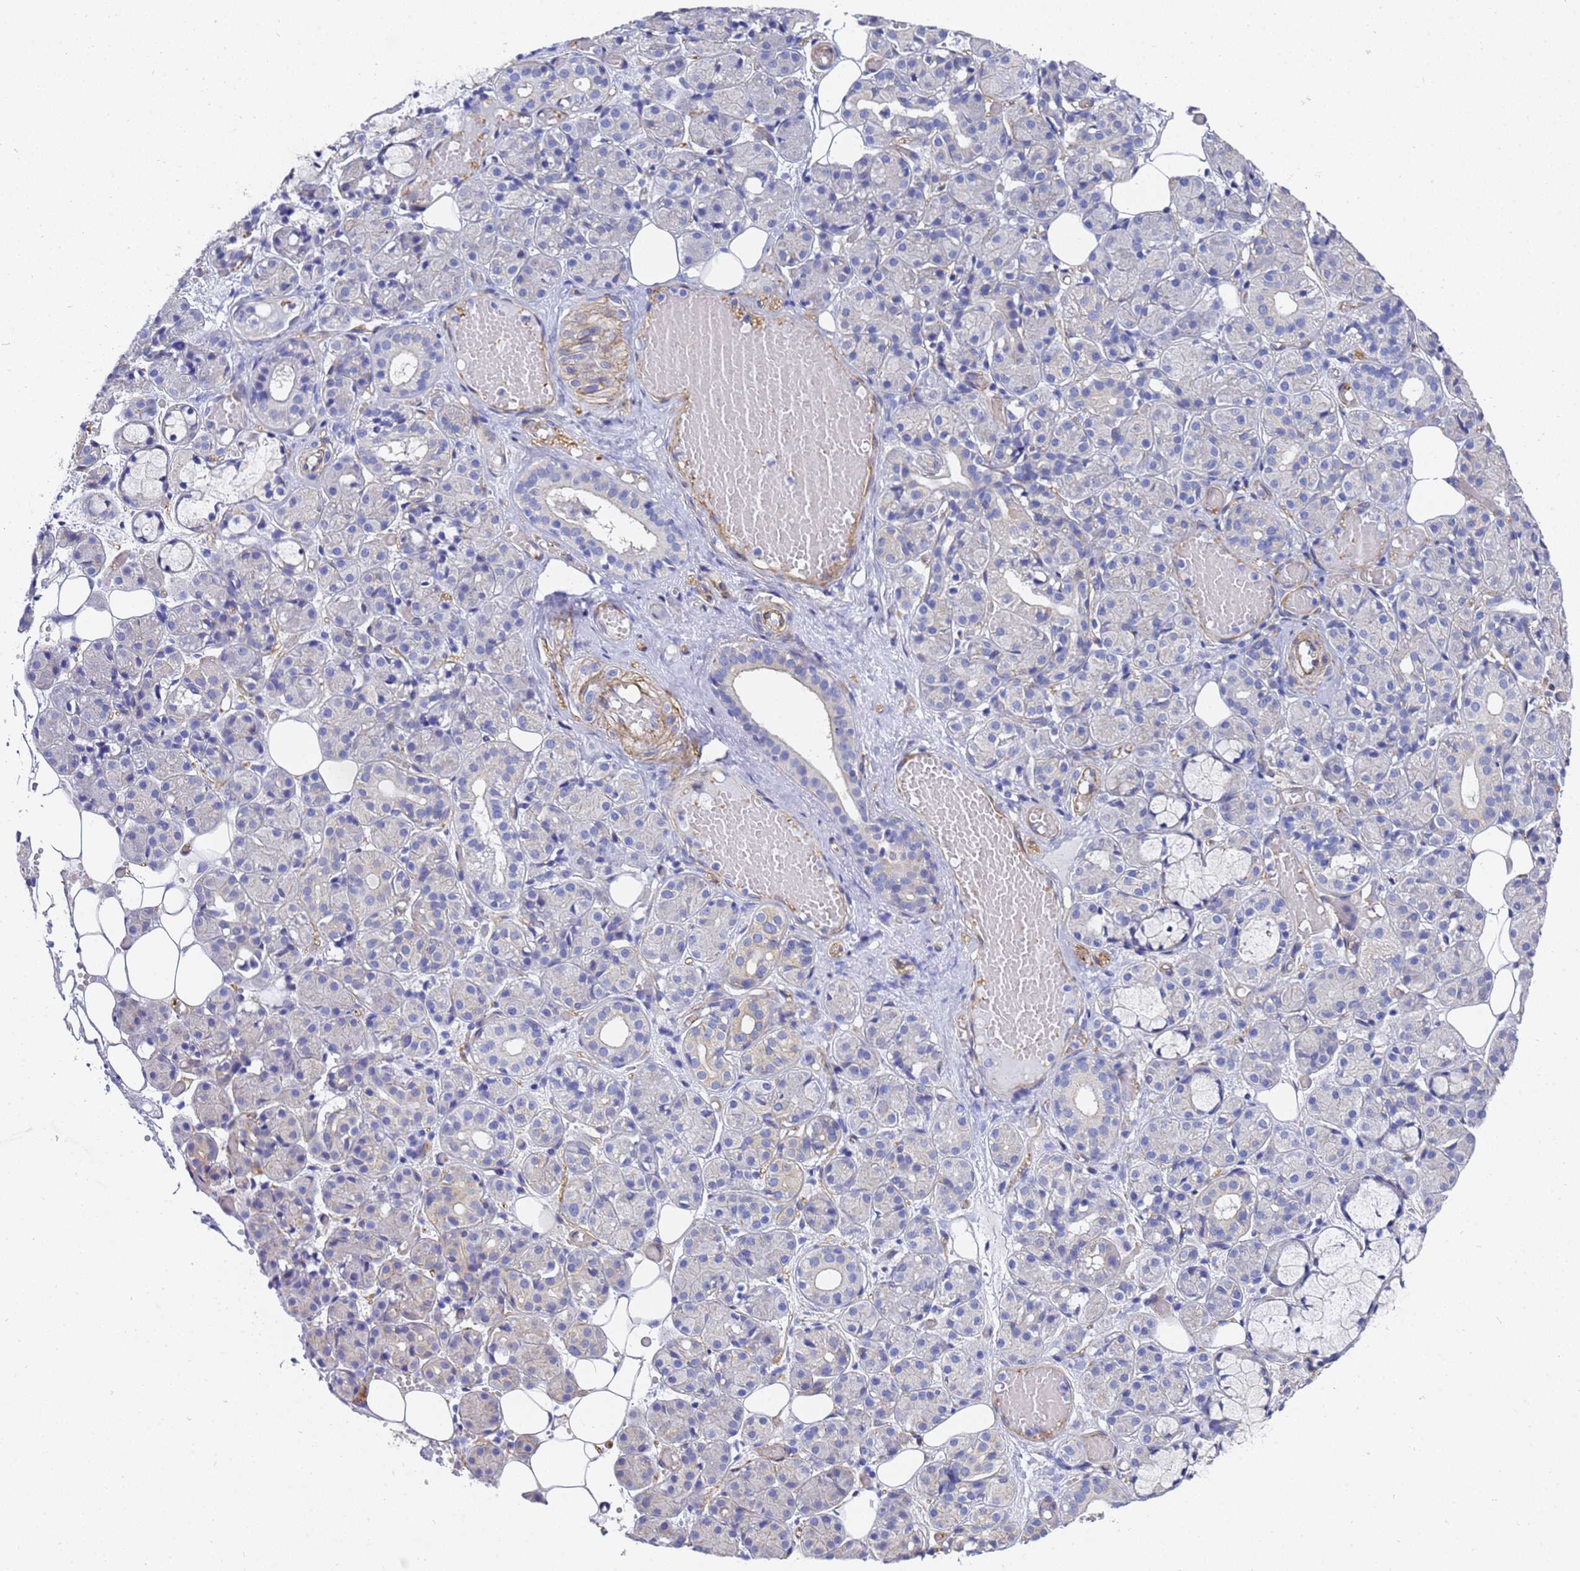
{"staining": {"intensity": "negative", "quantity": "none", "location": "none"}, "tissue": "salivary gland", "cell_type": "Glandular cells", "image_type": "normal", "snomed": [{"axis": "morphology", "description": "Normal tissue, NOS"}, {"axis": "topography", "description": "Salivary gland"}], "caption": "IHC of normal human salivary gland demonstrates no positivity in glandular cells. The staining is performed using DAB brown chromogen with nuclei counter-stained in using hematoxylin.", "gene": "ENSG00000198211", "patient": {"sex": "male", "age": 63}}